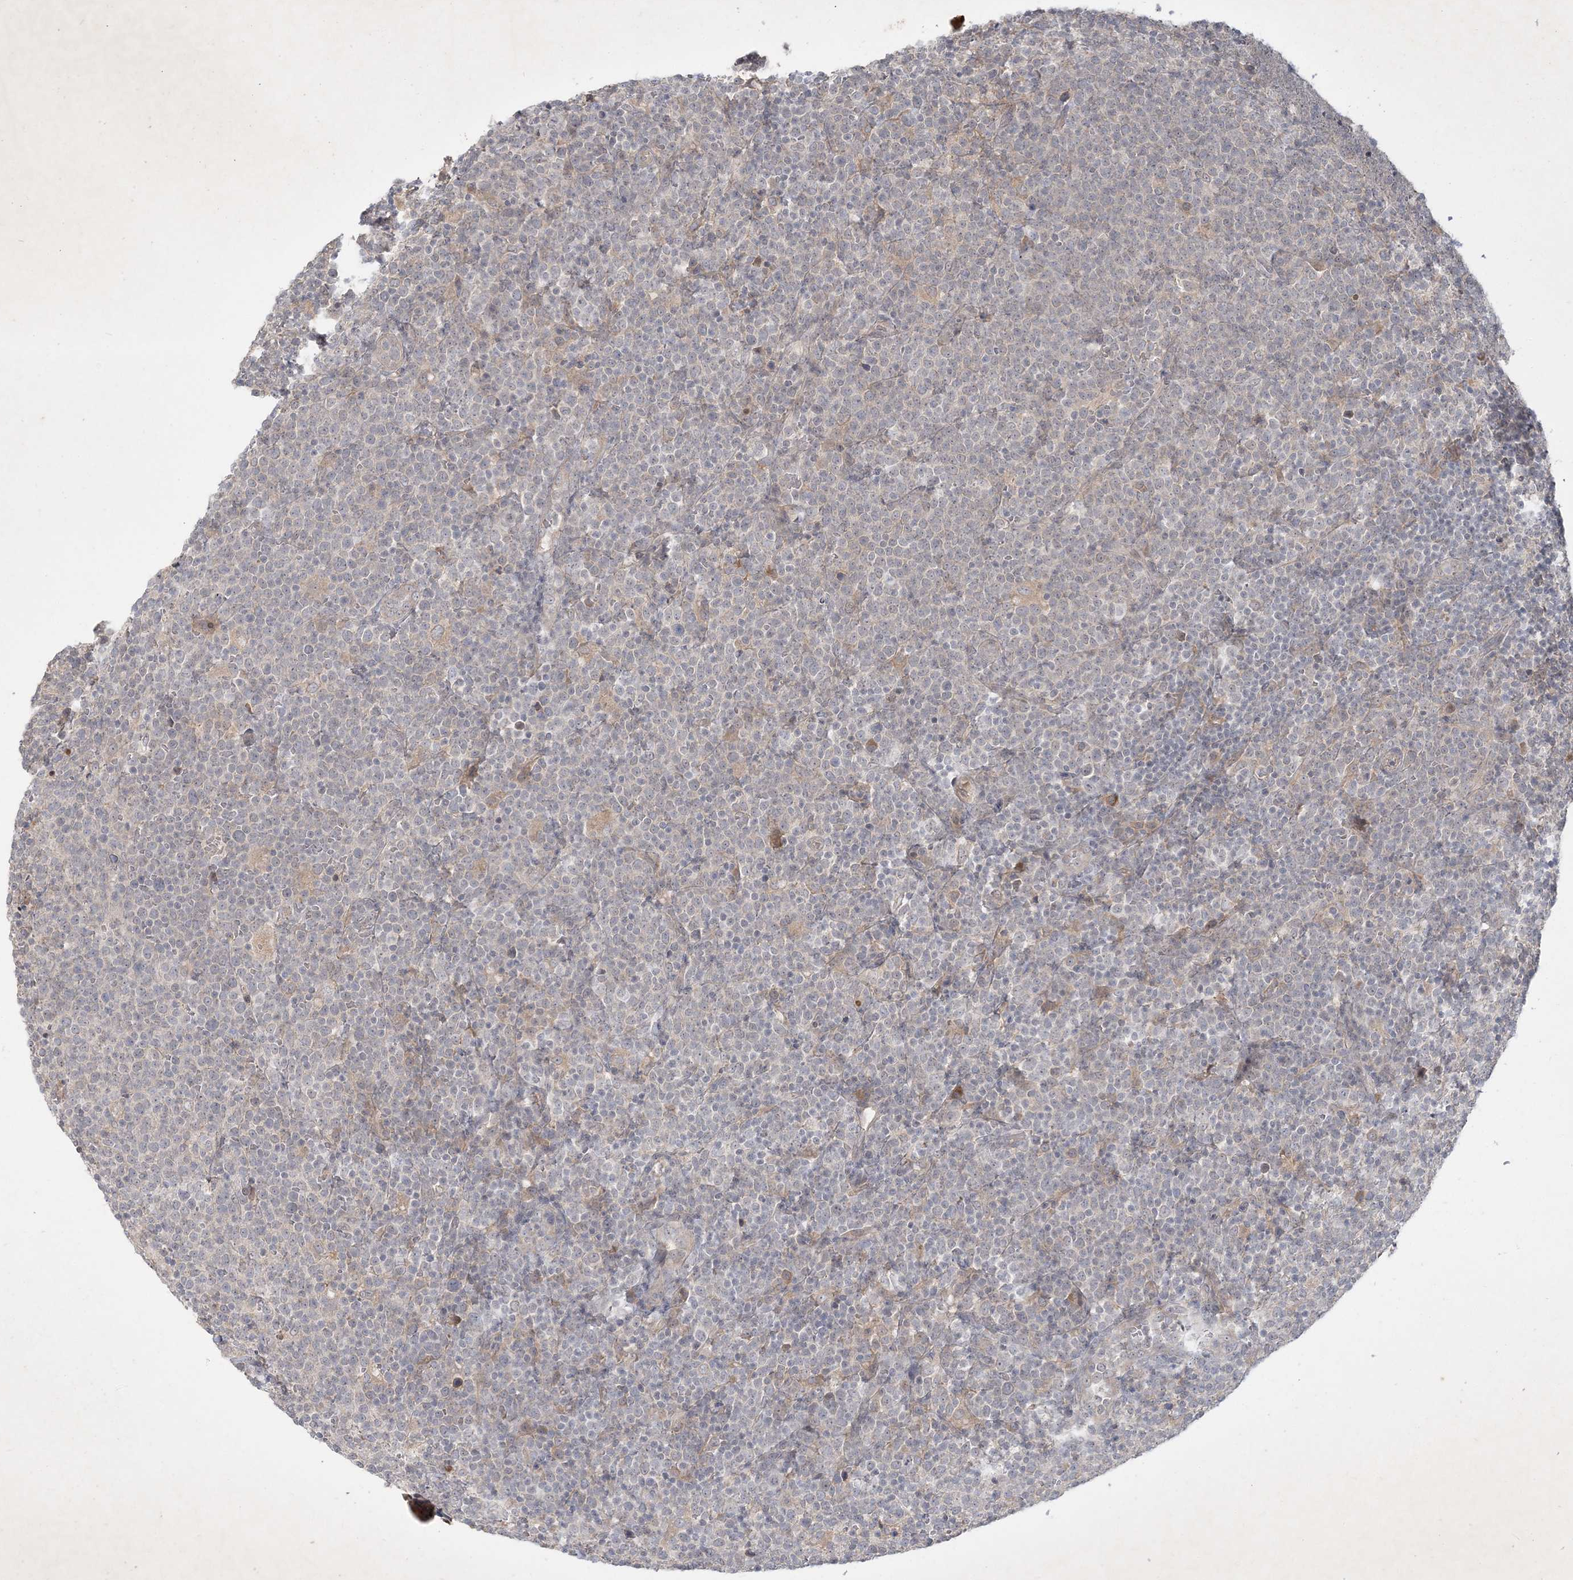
{"staining": {"intensity": "negative", "quantity": "none", "location": "none"}, "tissue": "lymphoma", "cell_type": "Tumor cells", "image_type": "cancer", "snomed": [{"axis": "morphology", "description": "Malignant lymphoma, non-Hodgkin's type, High grade"}, {"axis": "topography", "description": "Lymph node"}], "caption": "DAB immunohistochemical staining of high-grade malignant lymphoma, non-Hodgkin's type displays no significant staining in tumor cells. (DAB immunohistochemistry with hematoxylin counter stain).", "gene": "BOD1", "patient": {"sex": "male", "age": 61}}